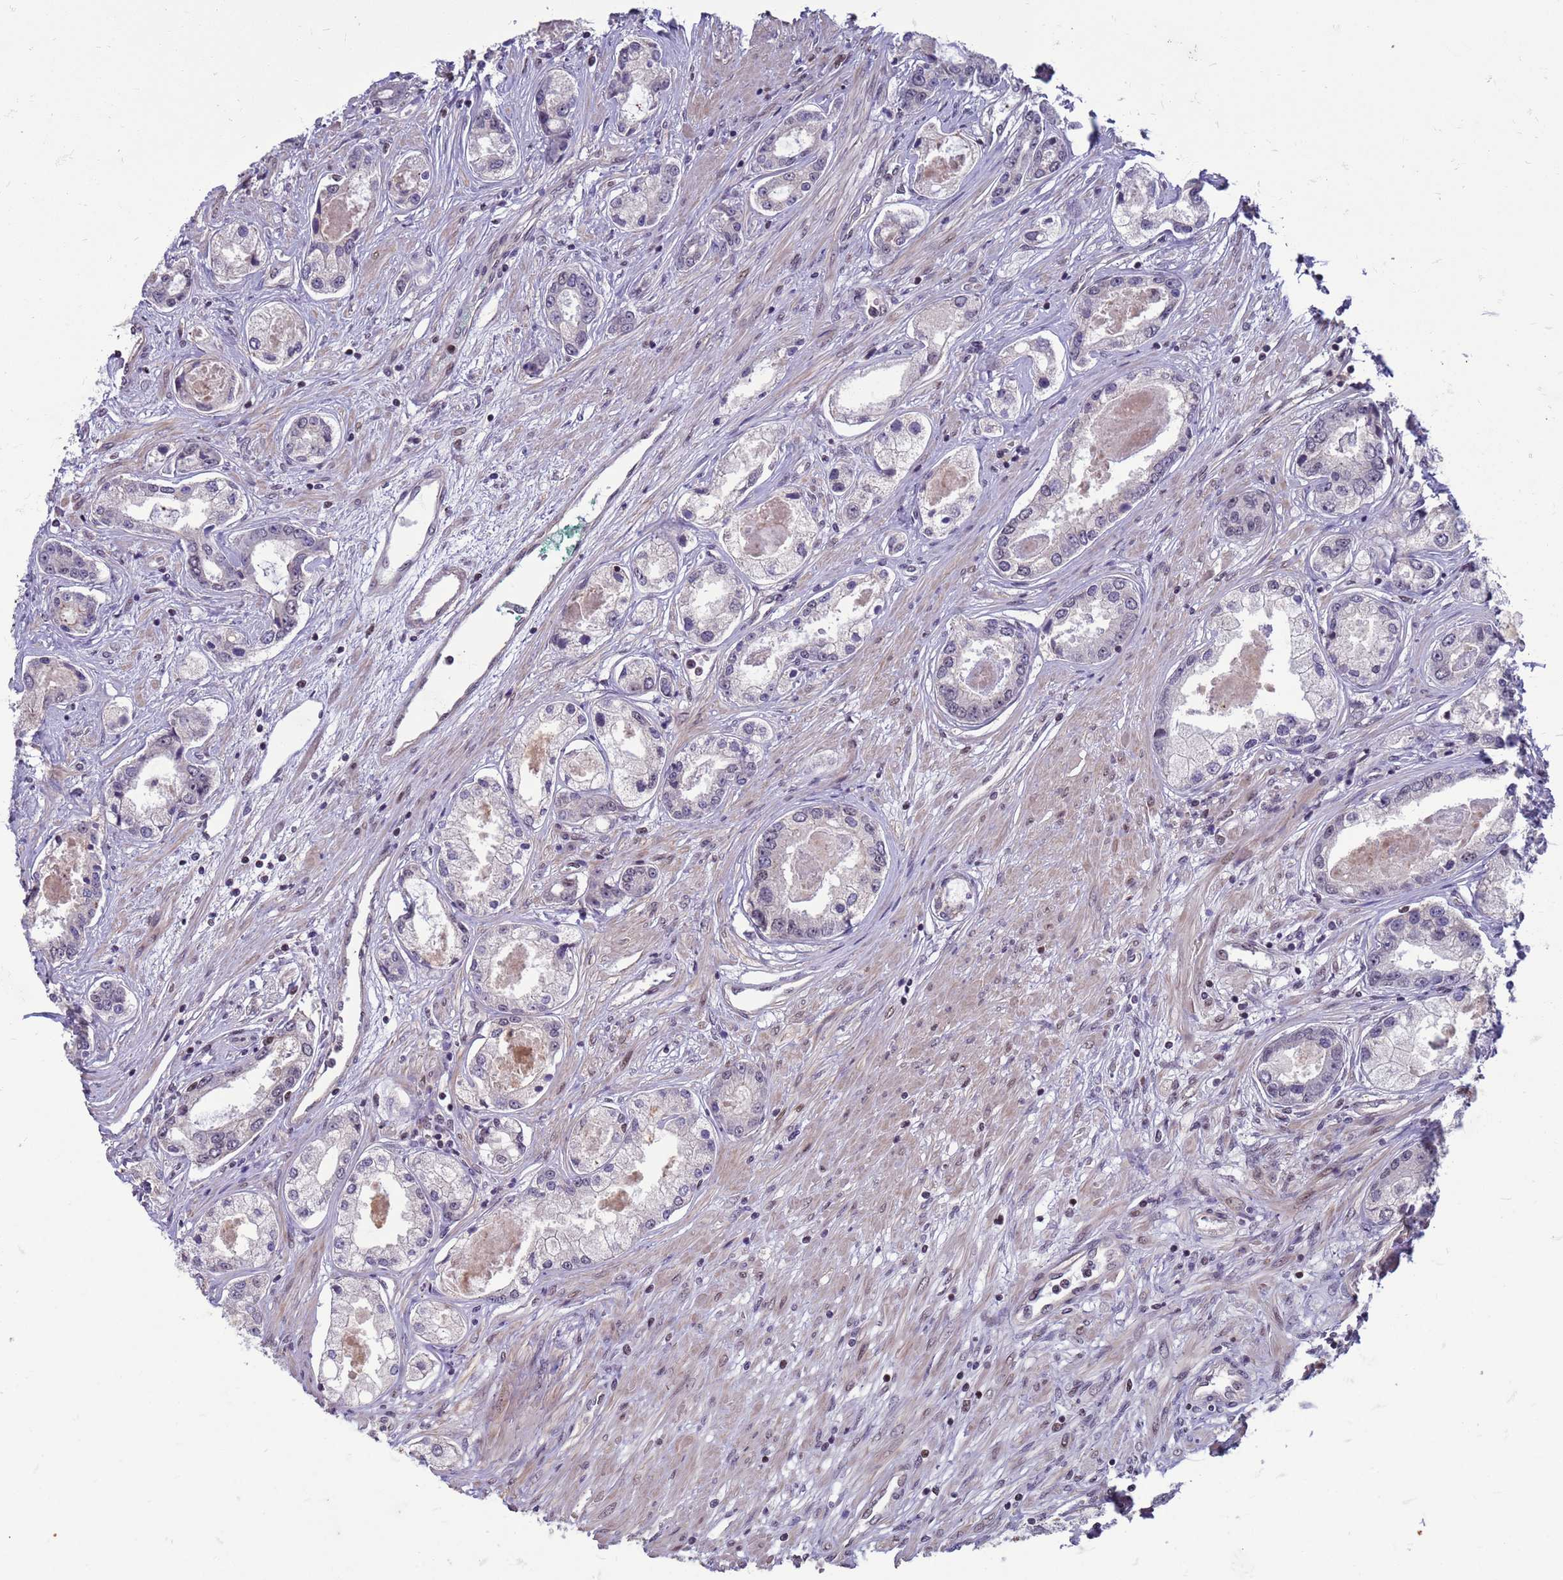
{"staining": {"intensity": "negative", "quantity": "none", "location": "none"}, "tissue": "prostate cancer", "cell_type": "Tumor cells", "image_type": "cancer", "snomed": [{"axis": "morphology", "description": "Adenocarcinoma, Low grade"}, {"axis": "topography", "description": "Prostate"}], "caption": "High magnification brightfield microscopy of prostate adenocarcinoma (low-grade) stained with DAB (brown) and counterstained with hematoxylin (blue): tumor cells show no significant expression.", "gene": "NSL1", "patient": {"sex": "male", "age": 68}}